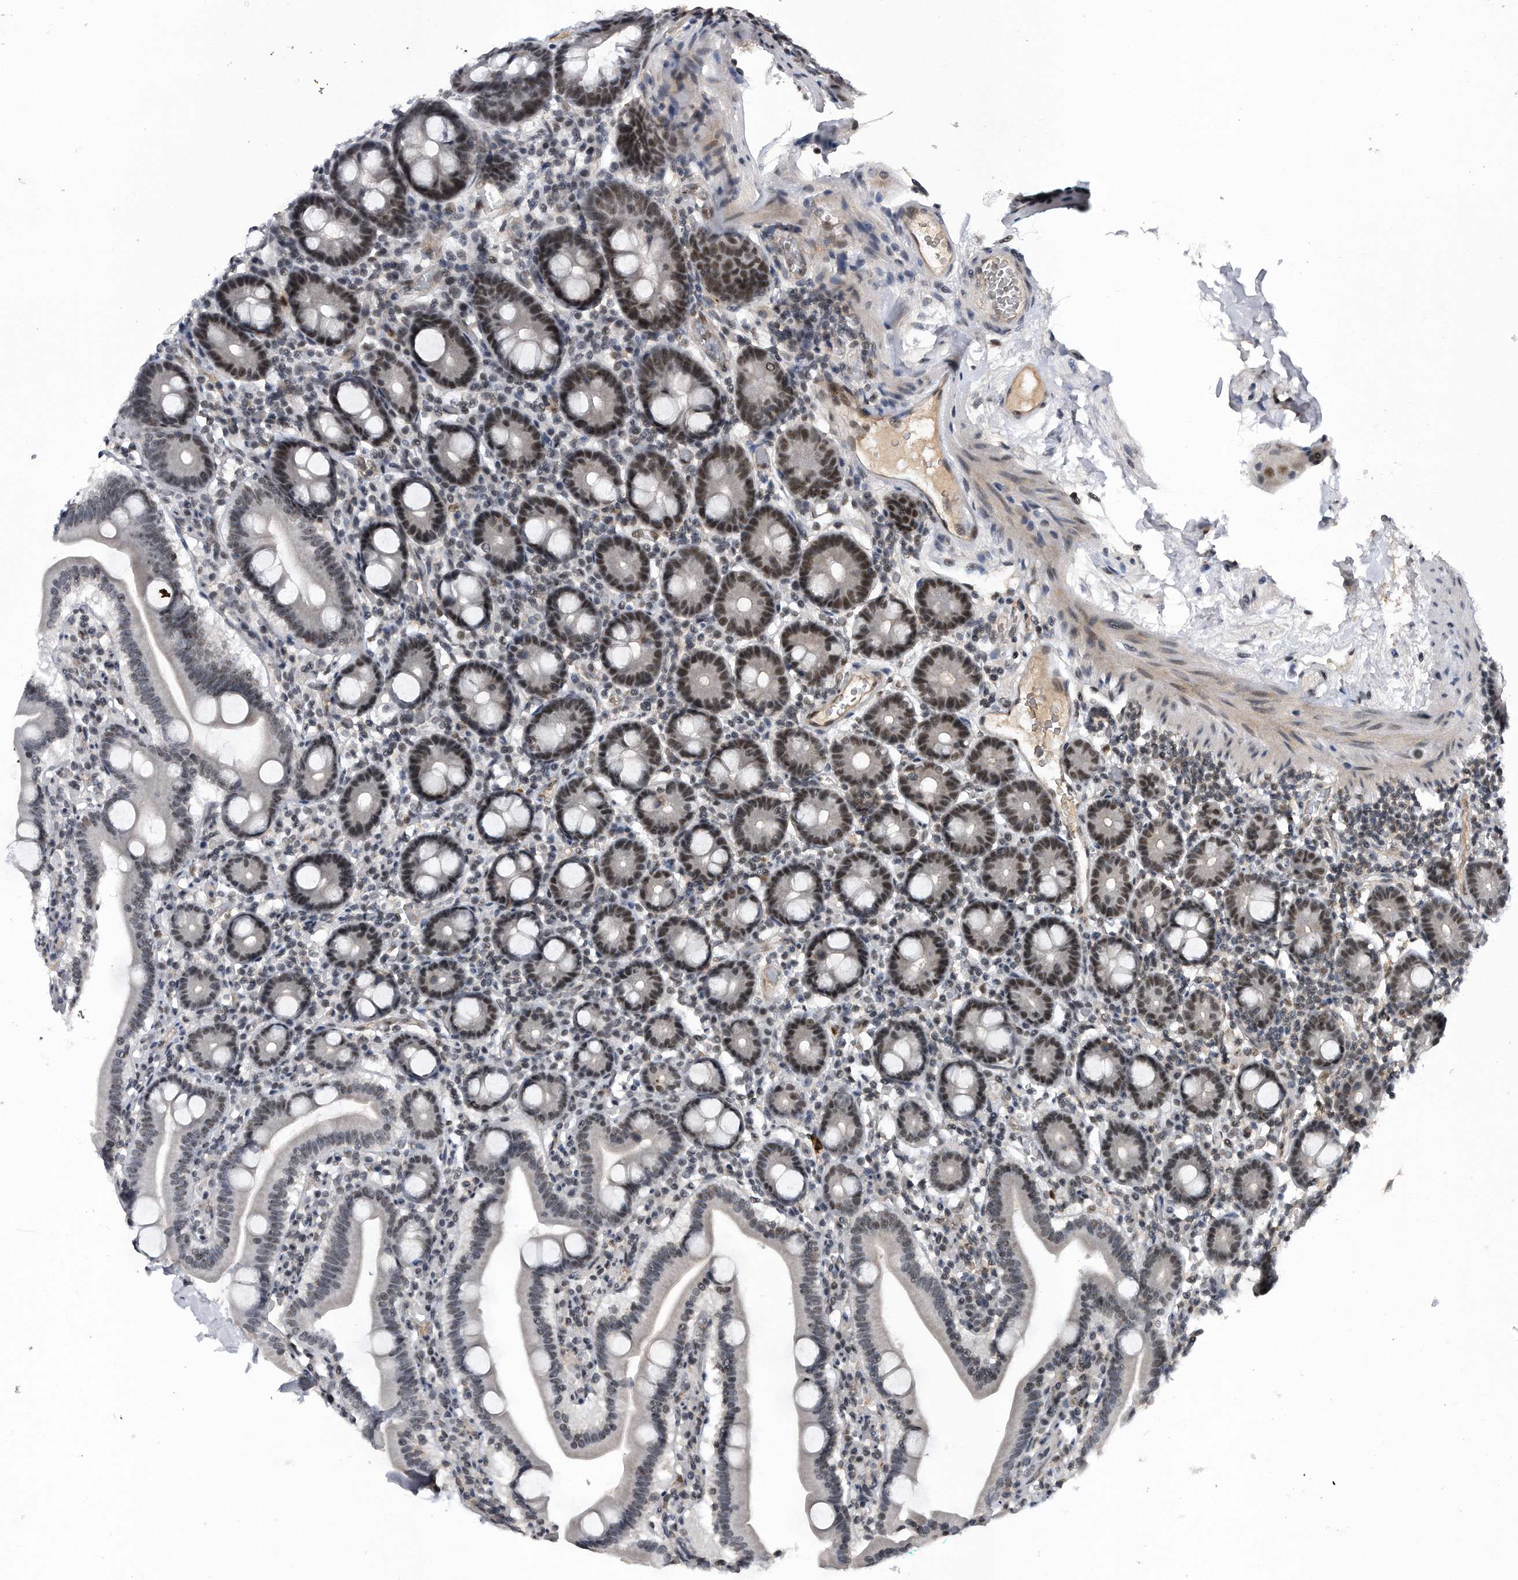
{"staining": {"intensity": "weak", "quantity": "25%-75%", "location": "nuclear"}, "tissue": "duodenum", "cell_type": "Glandular cells", "image_type": "normal", "snomed": [{"axis": "morphology", "description": "Normal tissue, NOS"}, {"axis": "topography", "description": "Duodenum"}], "caption": "An immunohistochemistry (IHC) histopathology image of normal tissue is shown. Protein staining in brown shows weak nuclear positivity in duodenum within glandular cells.", "gene": "VIRMA", "patient": {"sex": "male", "age": 55}}